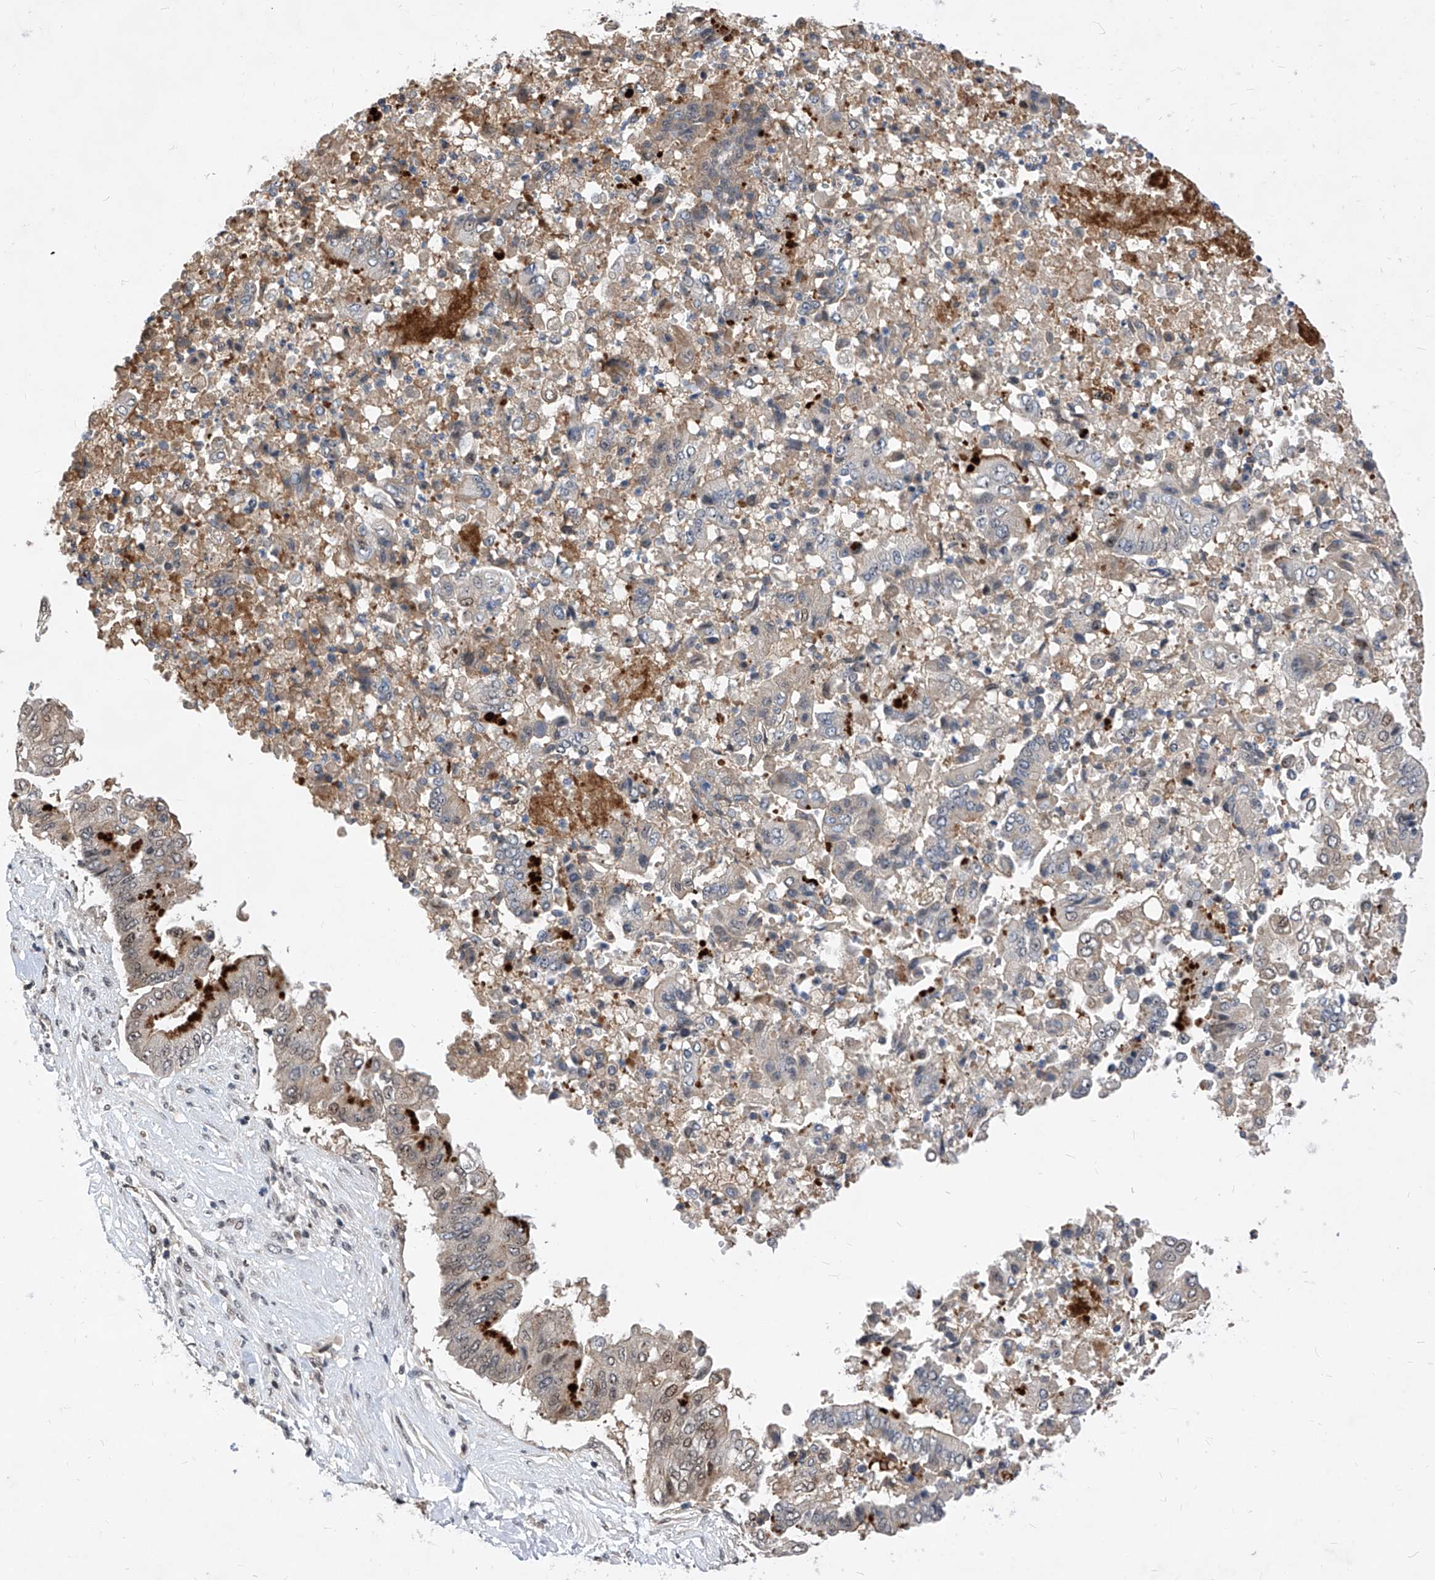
{"staining": {"intensity": "weak", "quantity": "<25%", "location": "nuclear"}, "tissue": "pancreatic cancer", "cell_type": "Tumor cells", "image_type": "cancer", "snomed": [{"axis": "morphology", "description": "Adenocarcinoma, NOS"}, {"axis": "topography", "description": "Pancreas"}], "caption": "This histopathology image is of adenocarcinoma (pancreatic) stained with IHC to label a protein in brown with the nuclei are counter-stained blue. There is no staining in tumor cells.", "gene": "LGR4", "patient": {"sex": "female", "age": 77}}